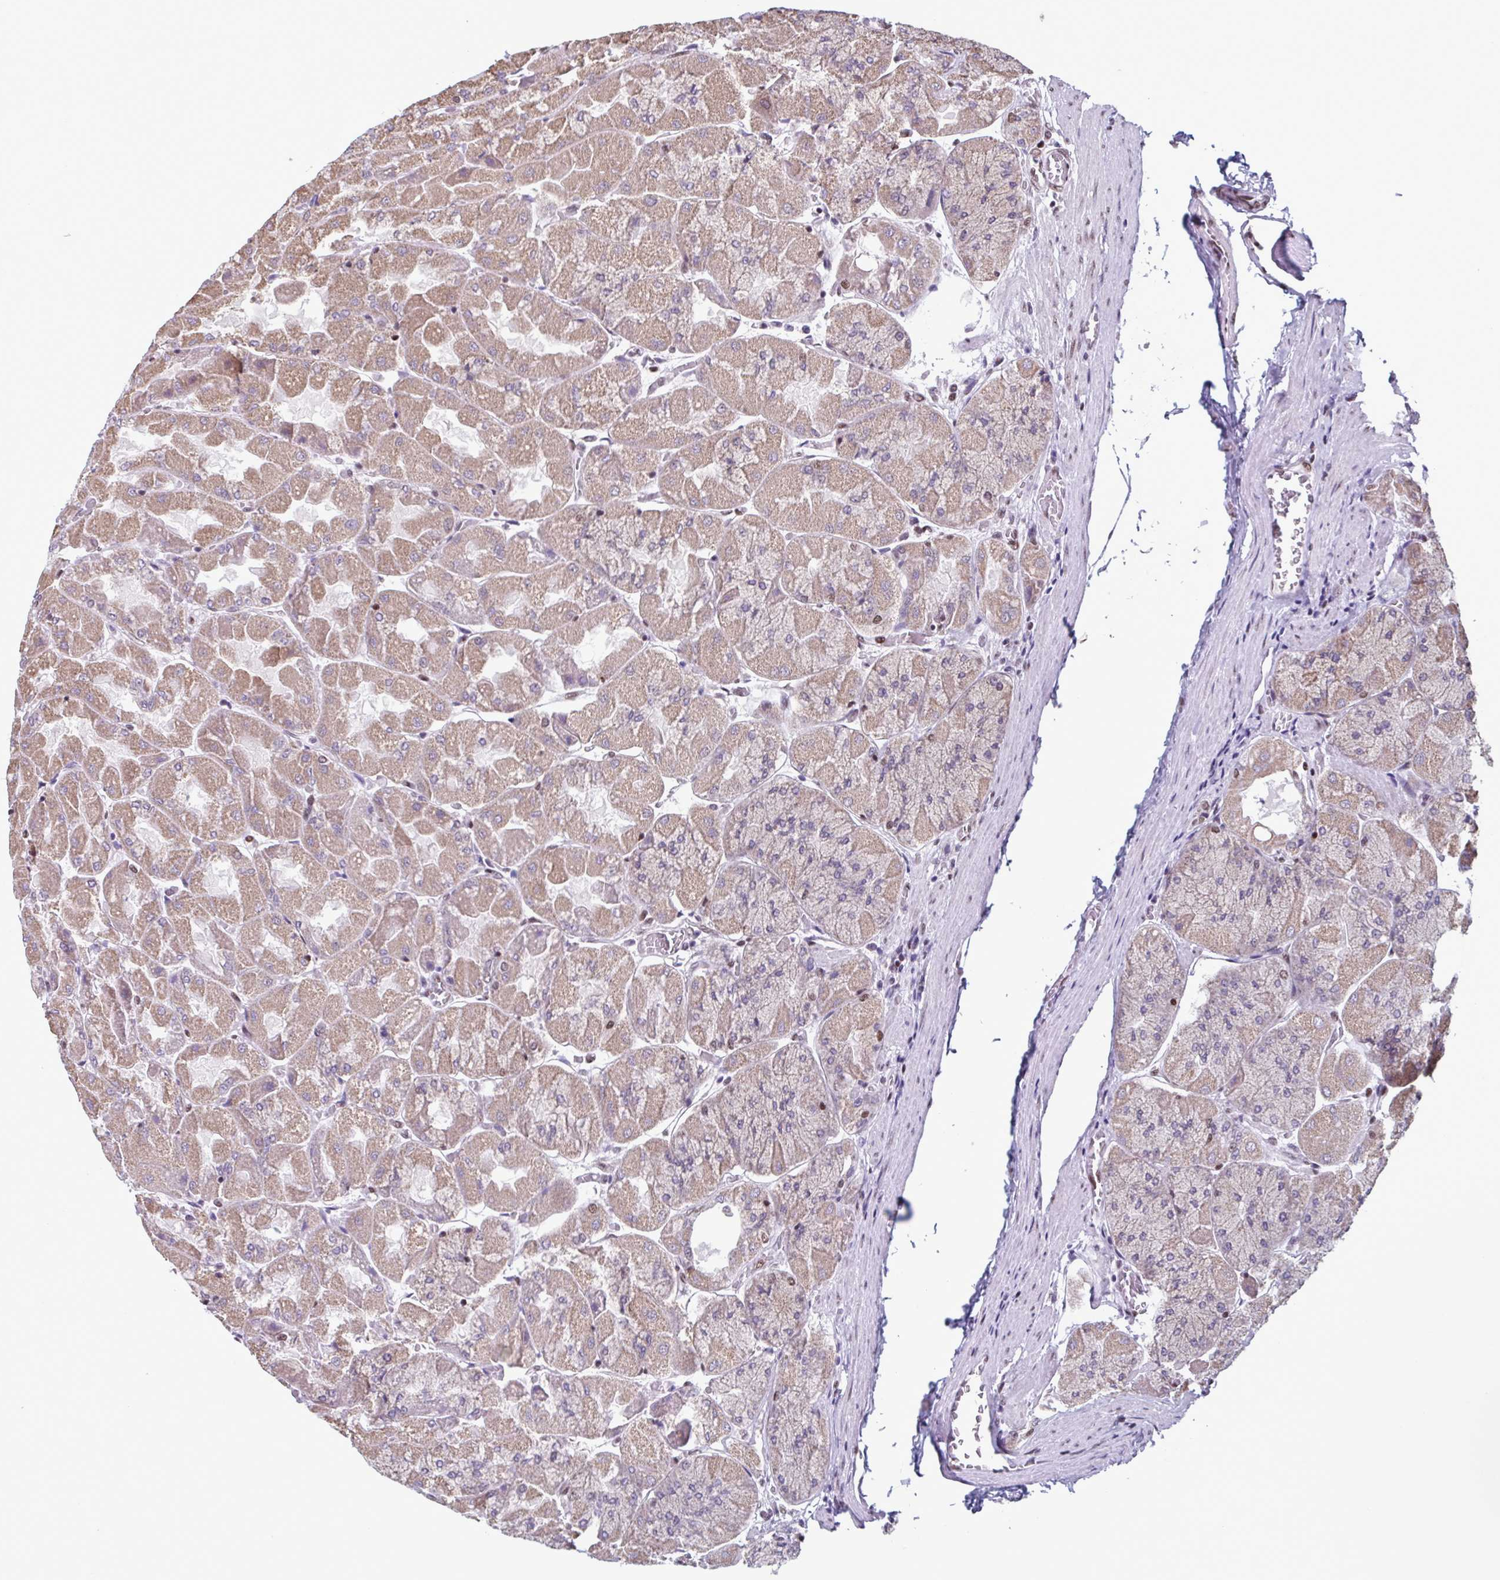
{"staining": {"intensity": "moderate", "quantity": "25%-75%", "location": "cytoplasmic/membranous,nuclear"}, "tissue": "stomach", "cell_type": "Glandular cells", "image_type": "normal", "snomed": [{"axis": "morphology", "description": "Normal tissue, NOS"}, {"axis": "topography", "description": "Stomach"}], "caption": "An IHC photomicrograph of unremarkable tissue is shown. Protein staining in brown shows moderate cytoplasmic/membranous,nuclear positivity in stomach within glandular cells. (Brightfield microscopy of DAB IHC at high magnification).", "gene": "TIMM21", "patient": {"sex": "female", "age": 61}}